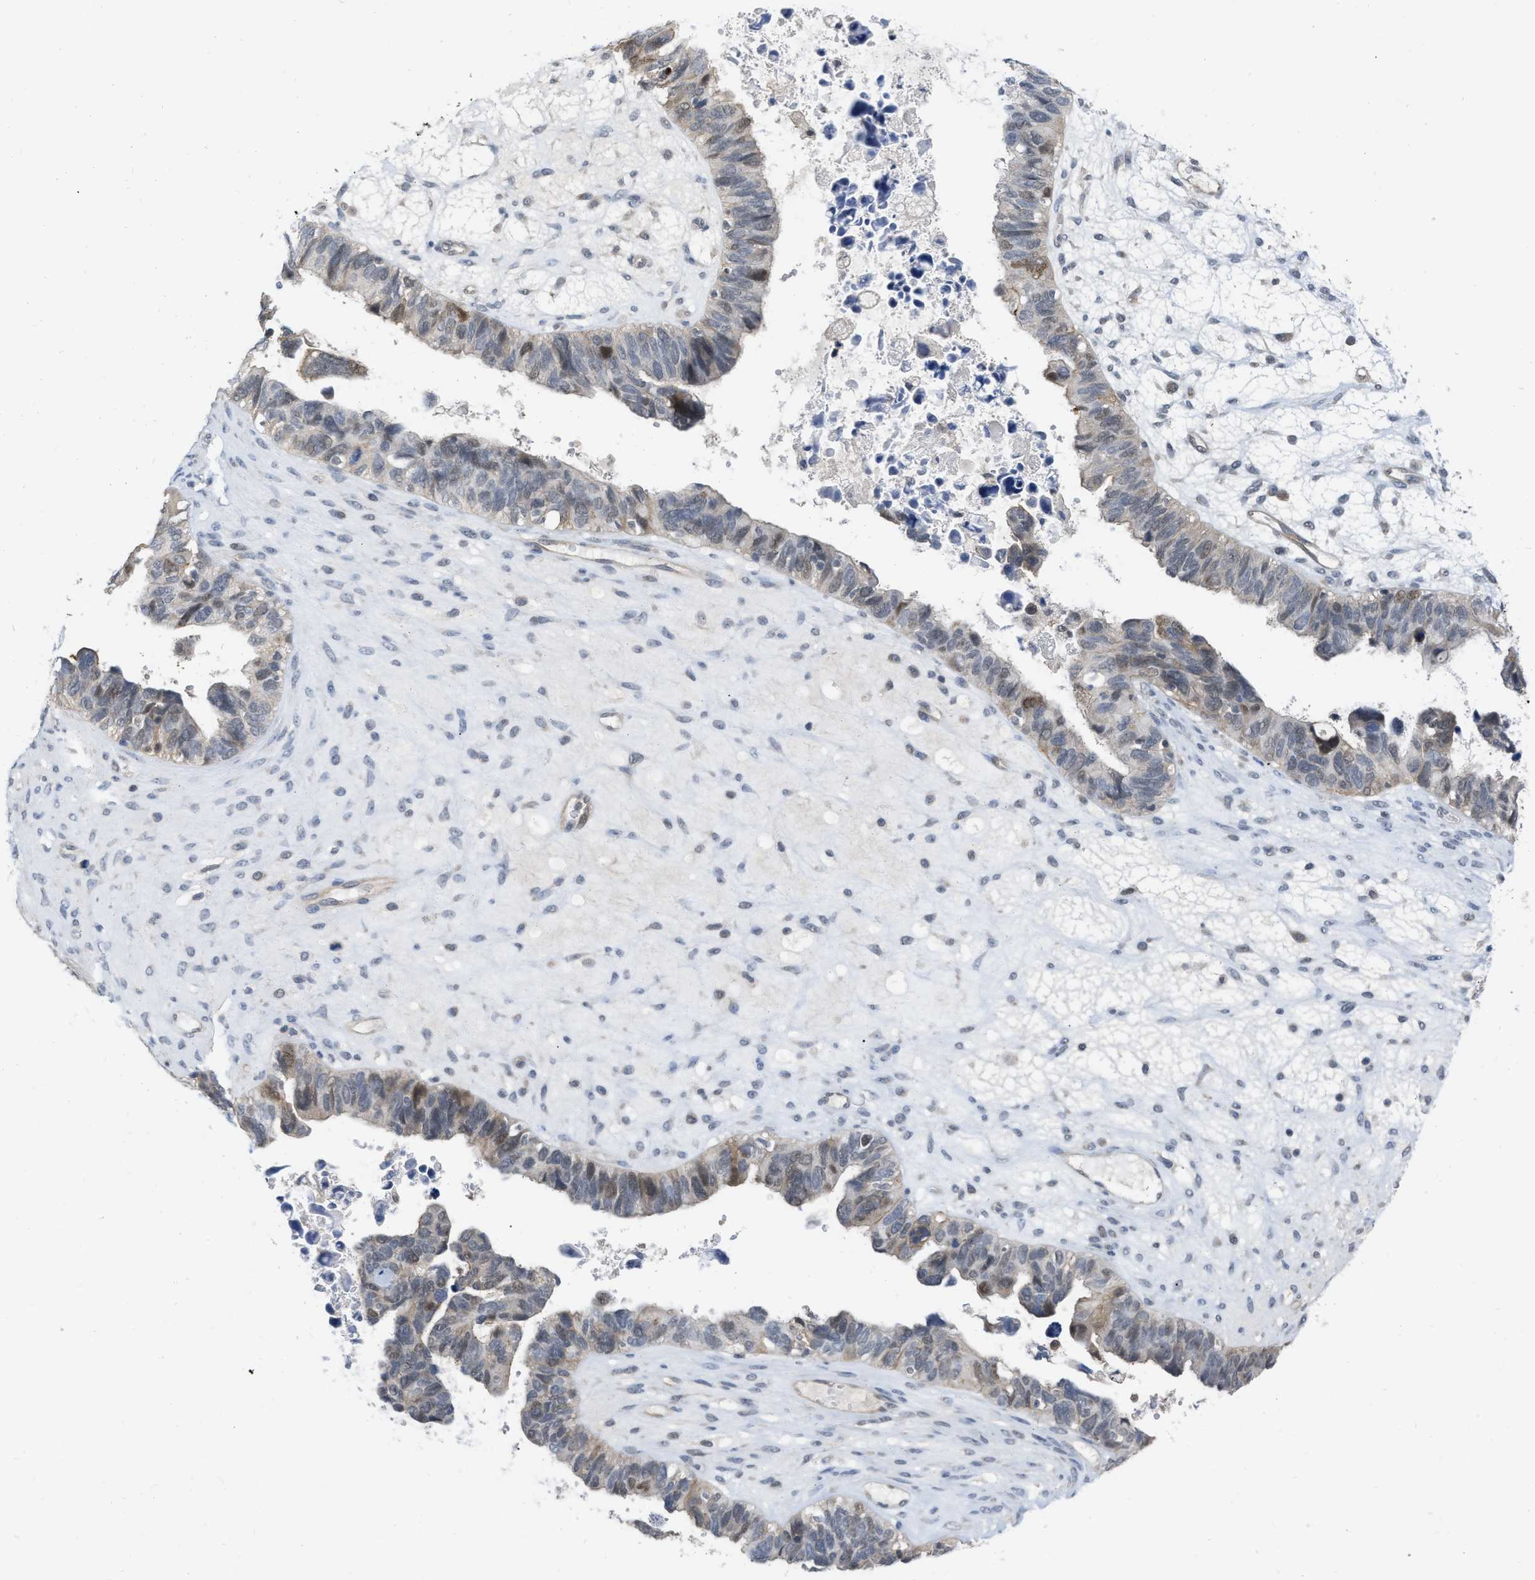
{"staining": {"intensity": "weak", "quantity": "<25%", "location": "nuclear"}, "tissue": "ovarian cancer", "cell_type": "Tumor cells", "image_type": "cancer", "snomed": [{"axis": "morphology", "description": "Cystadenocarcinoma, serous, NOS"}, {"axis": "topography", "description": "Ovary"}], "caption": "The immunohistochemistry photomicrograph has no significant positivity in tumor cells of ovarian serous cystadenocarcinoma tissue.", "gene": "NAPEPLD", "patient": {"sex": "female", "age": 79}}